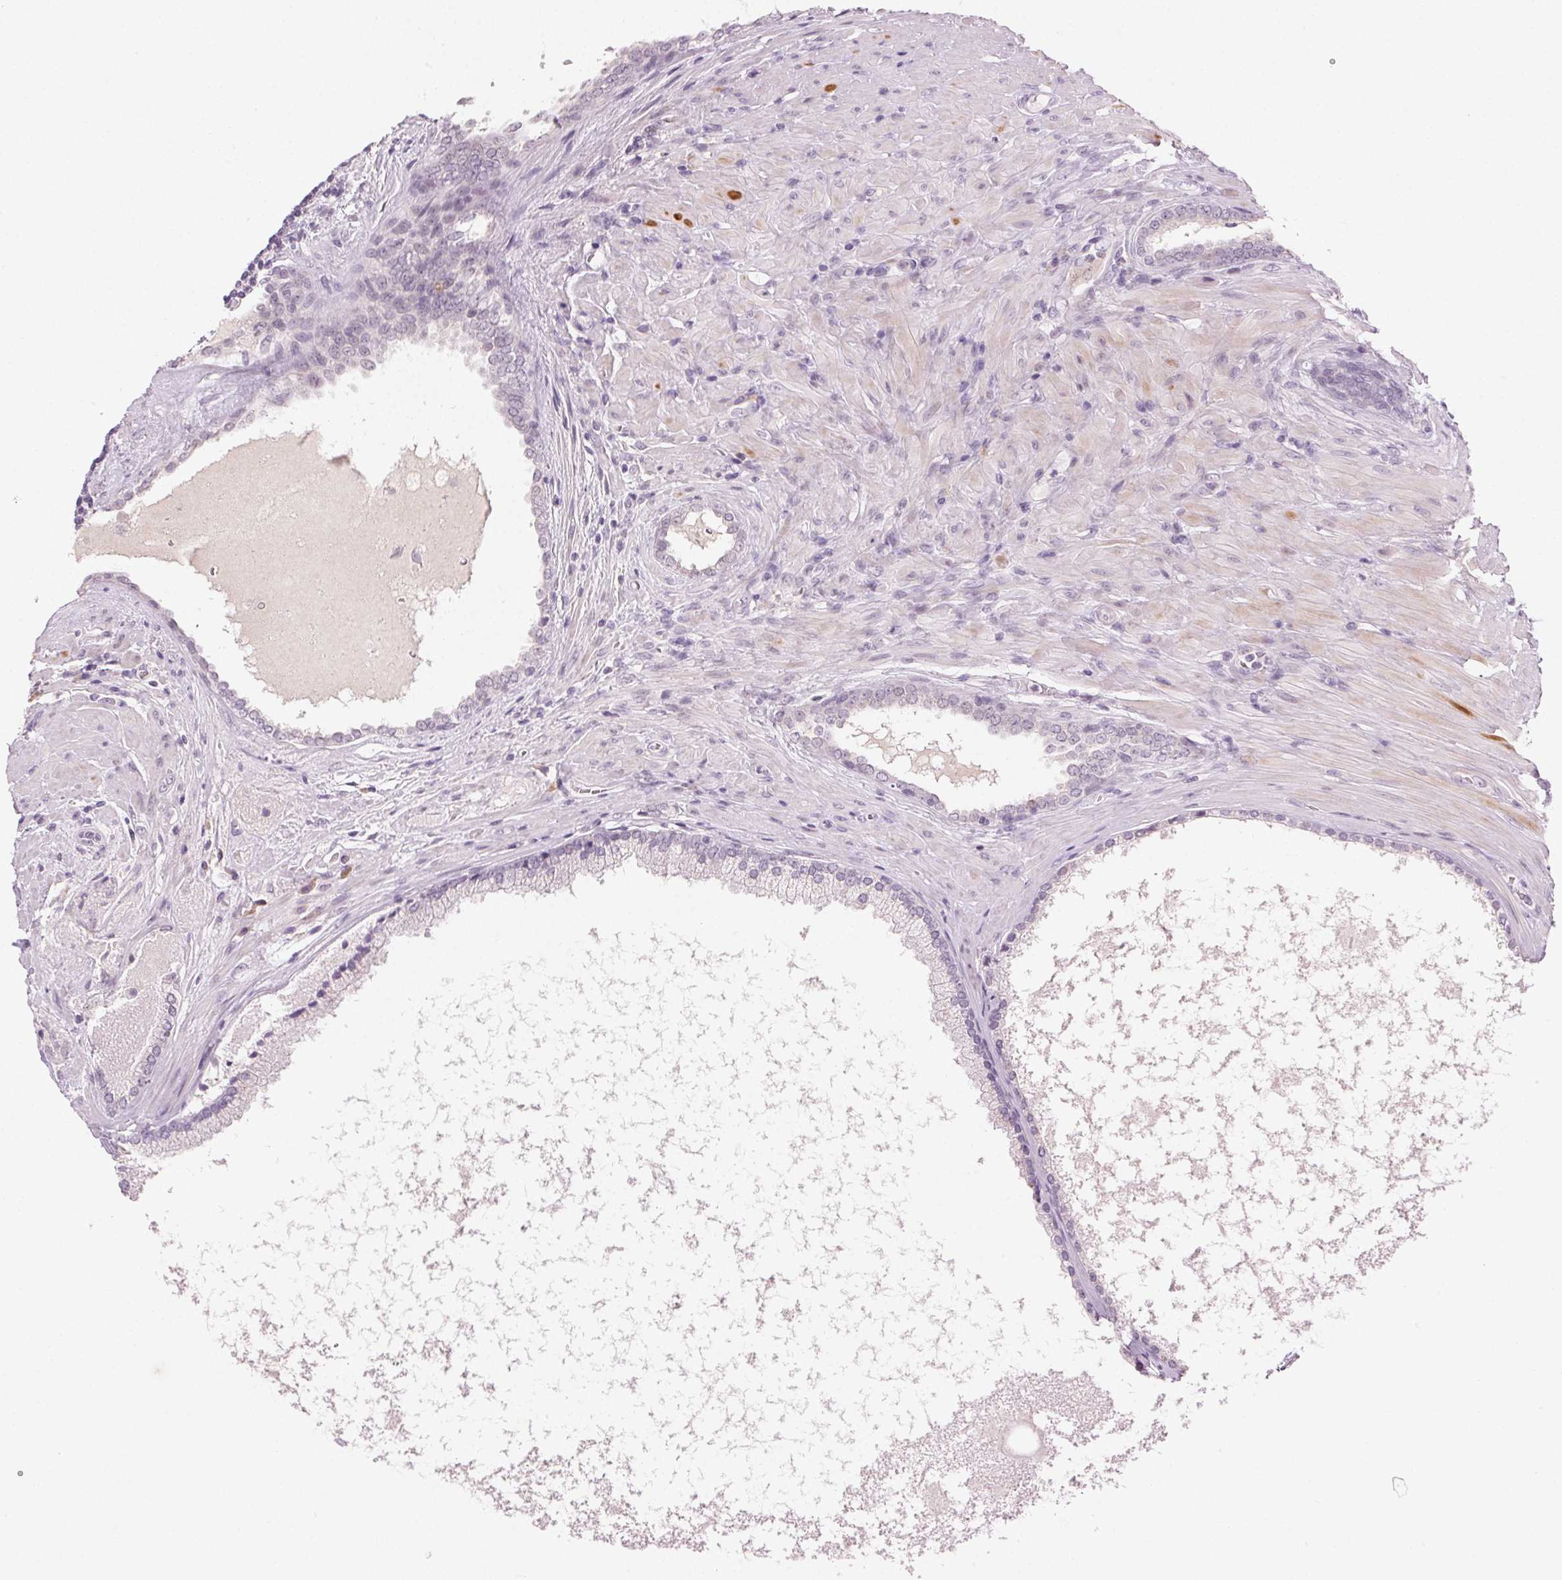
{"staining": {"intensity": "negative", "quantity": "none", "location": "none"}, "tissue": "prostate cancer", "cell_type": "Tumor cells", "image_type": "cancer", "snomed": [{"axis": "morphology", "description": "Adenocarcinoma, High grade"}, {"axis": "topography", "description": "Prostate"}], "caption": "Immunohistochemistry (IHC) image of human prostate high-grade adenocarcinoma stained for a protein (brown), which exhibits no positivity in tumor cells. Nuclei are stained in blue.", "gene": "HSF5", "patient": {"sex": "male", "age": 73}}